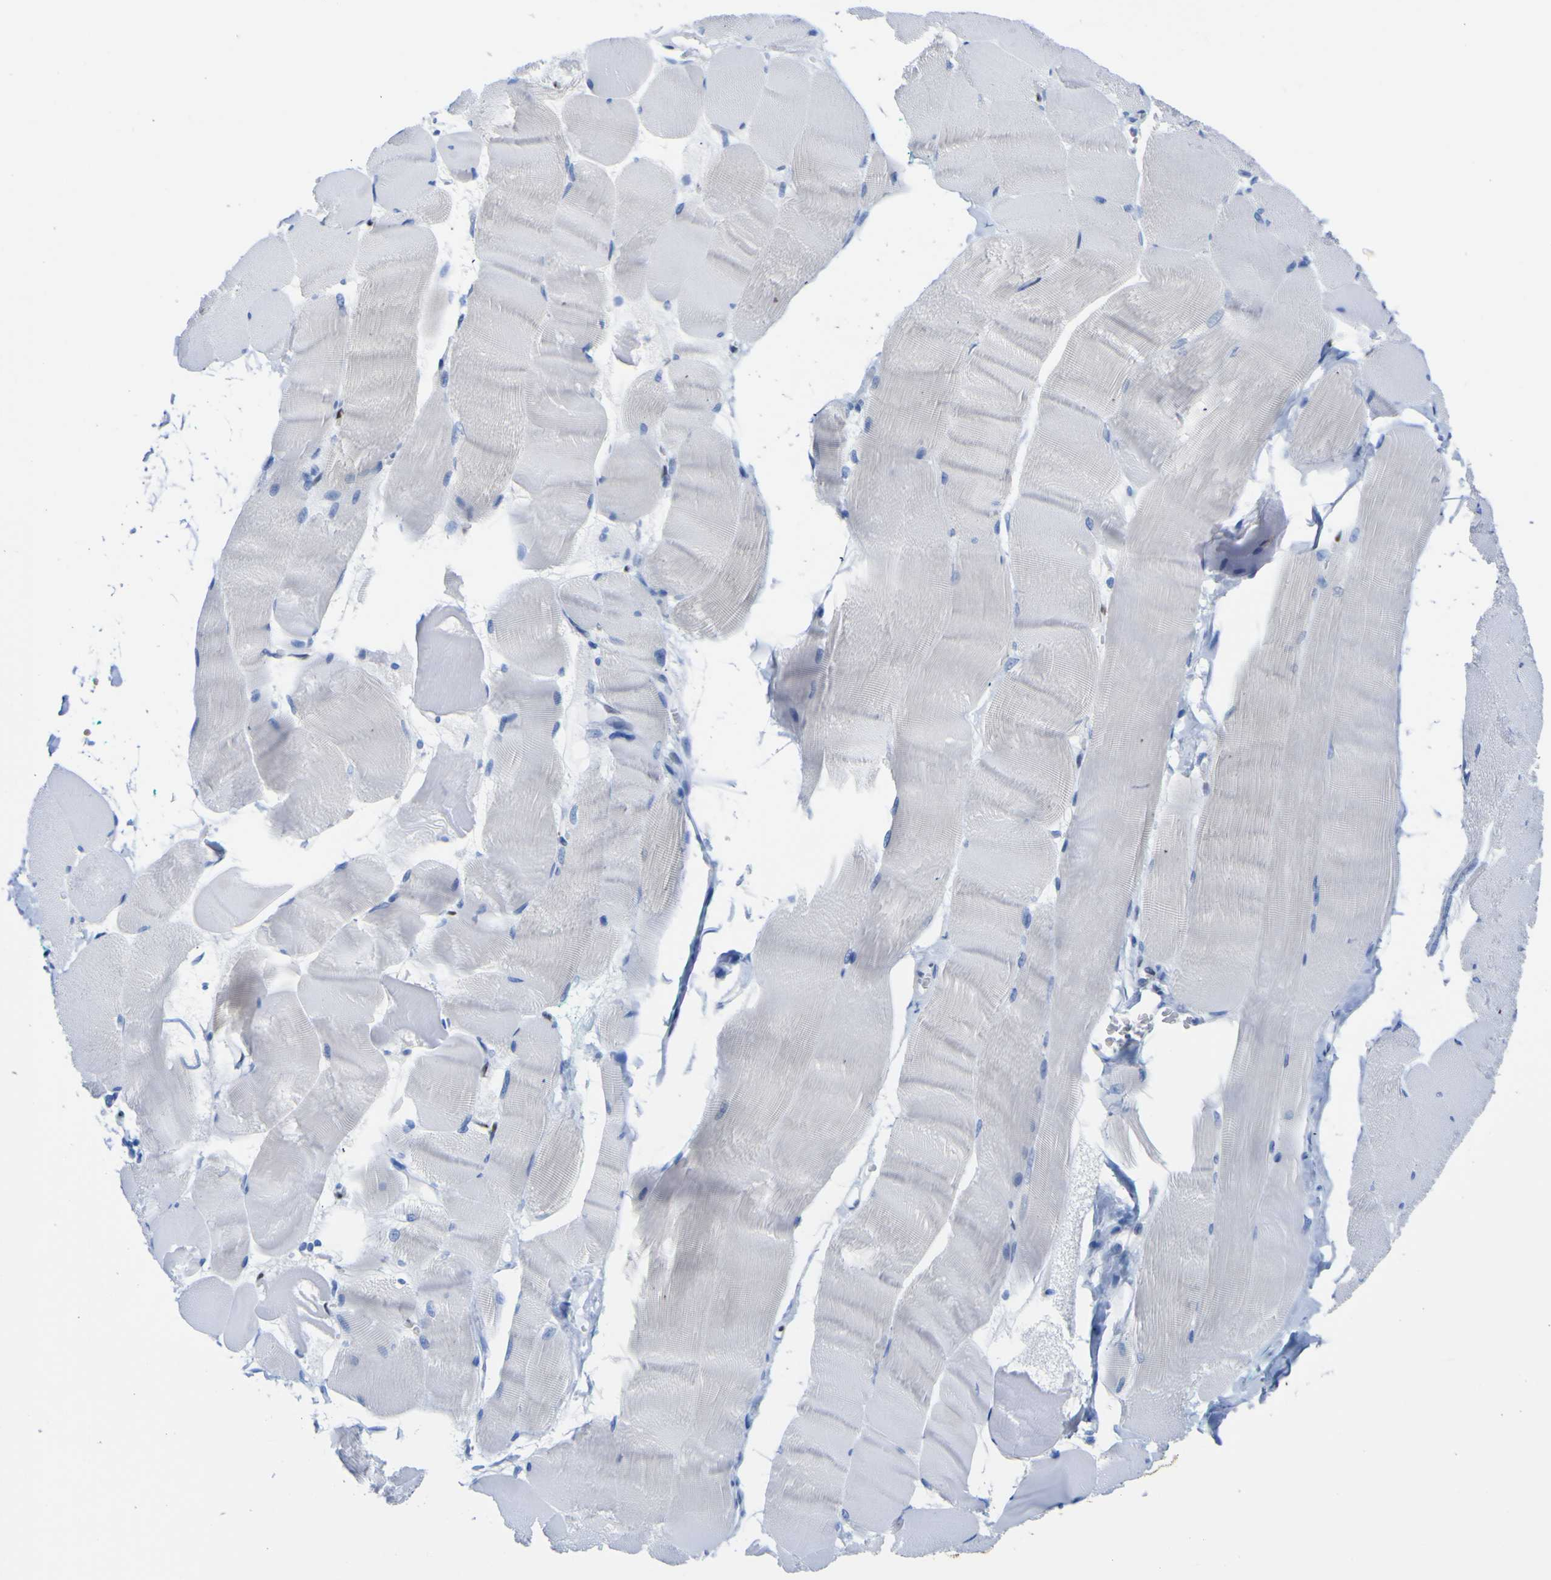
{"staining": {"intensity": "negative", "quantity": "none", "location": "none"}, "tissue": "skeletal muscle", "cell_type": "Myocytes", "image_type": "normal", "snomed": [{"axis": "morphology", "description": "Normal tissue, NOS"}, {"axis": "morphology", "description": "Squamous cell carcinoma, NOS"}, {"axis": "topography", "description": "Skeletal muscle"}], "caption": "High power microscopy histopathology image of an immunohistochemistry (IHC) photomicrograph of normal skeletal muscle, revealing no significant expression in myocytes.", "gene": "DACH1", "patient": {"sex": "male", "age": 51}}